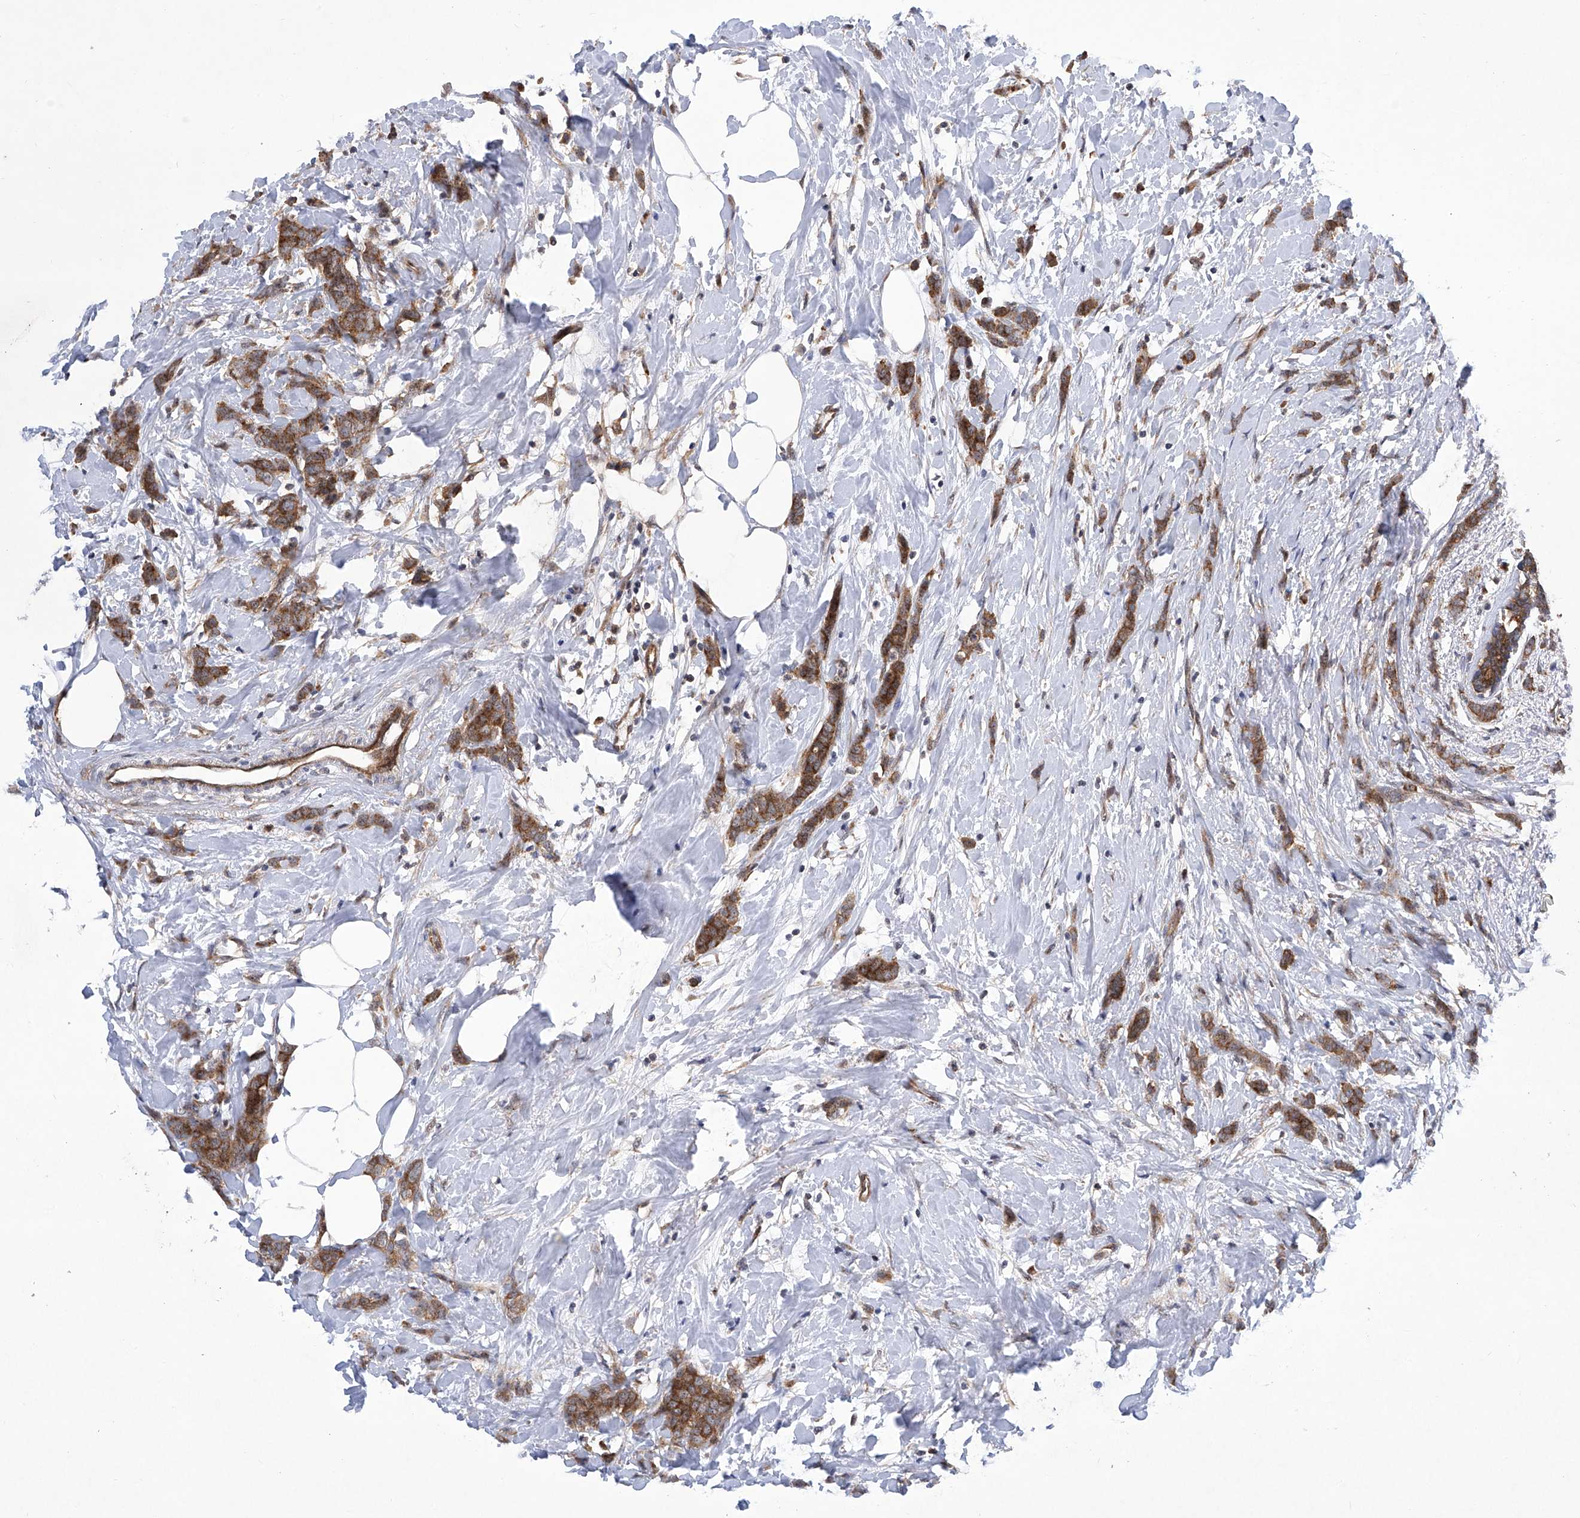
{"staining": {"intensity": "moderate", "quantity": ">75%", "location": "cytoplasmic/membranous"}, "tissue": "breast cancer", "cell_type": "Tumor cells", "image_type": "cancer", "snomed": [{"axis": "morphology", "description": "Lobular carcinoma, in situ"}, {"axis": "morphology", "description": "Lobular carcinoma"}, {"axis": "topography", "description": "Breast"}], "caption": "Immunohistochemistry (DAB) staining of human breast cancer (lobular carcinoma in situ) exhibits moderate cytoplasmic/membranous protein expression in about >75% of tumor cells. (DAB IHC, brown staining for protein, blue staining for nuclei).", "gene": "CISH", "patient": {"sex": "female", "age": 41}}